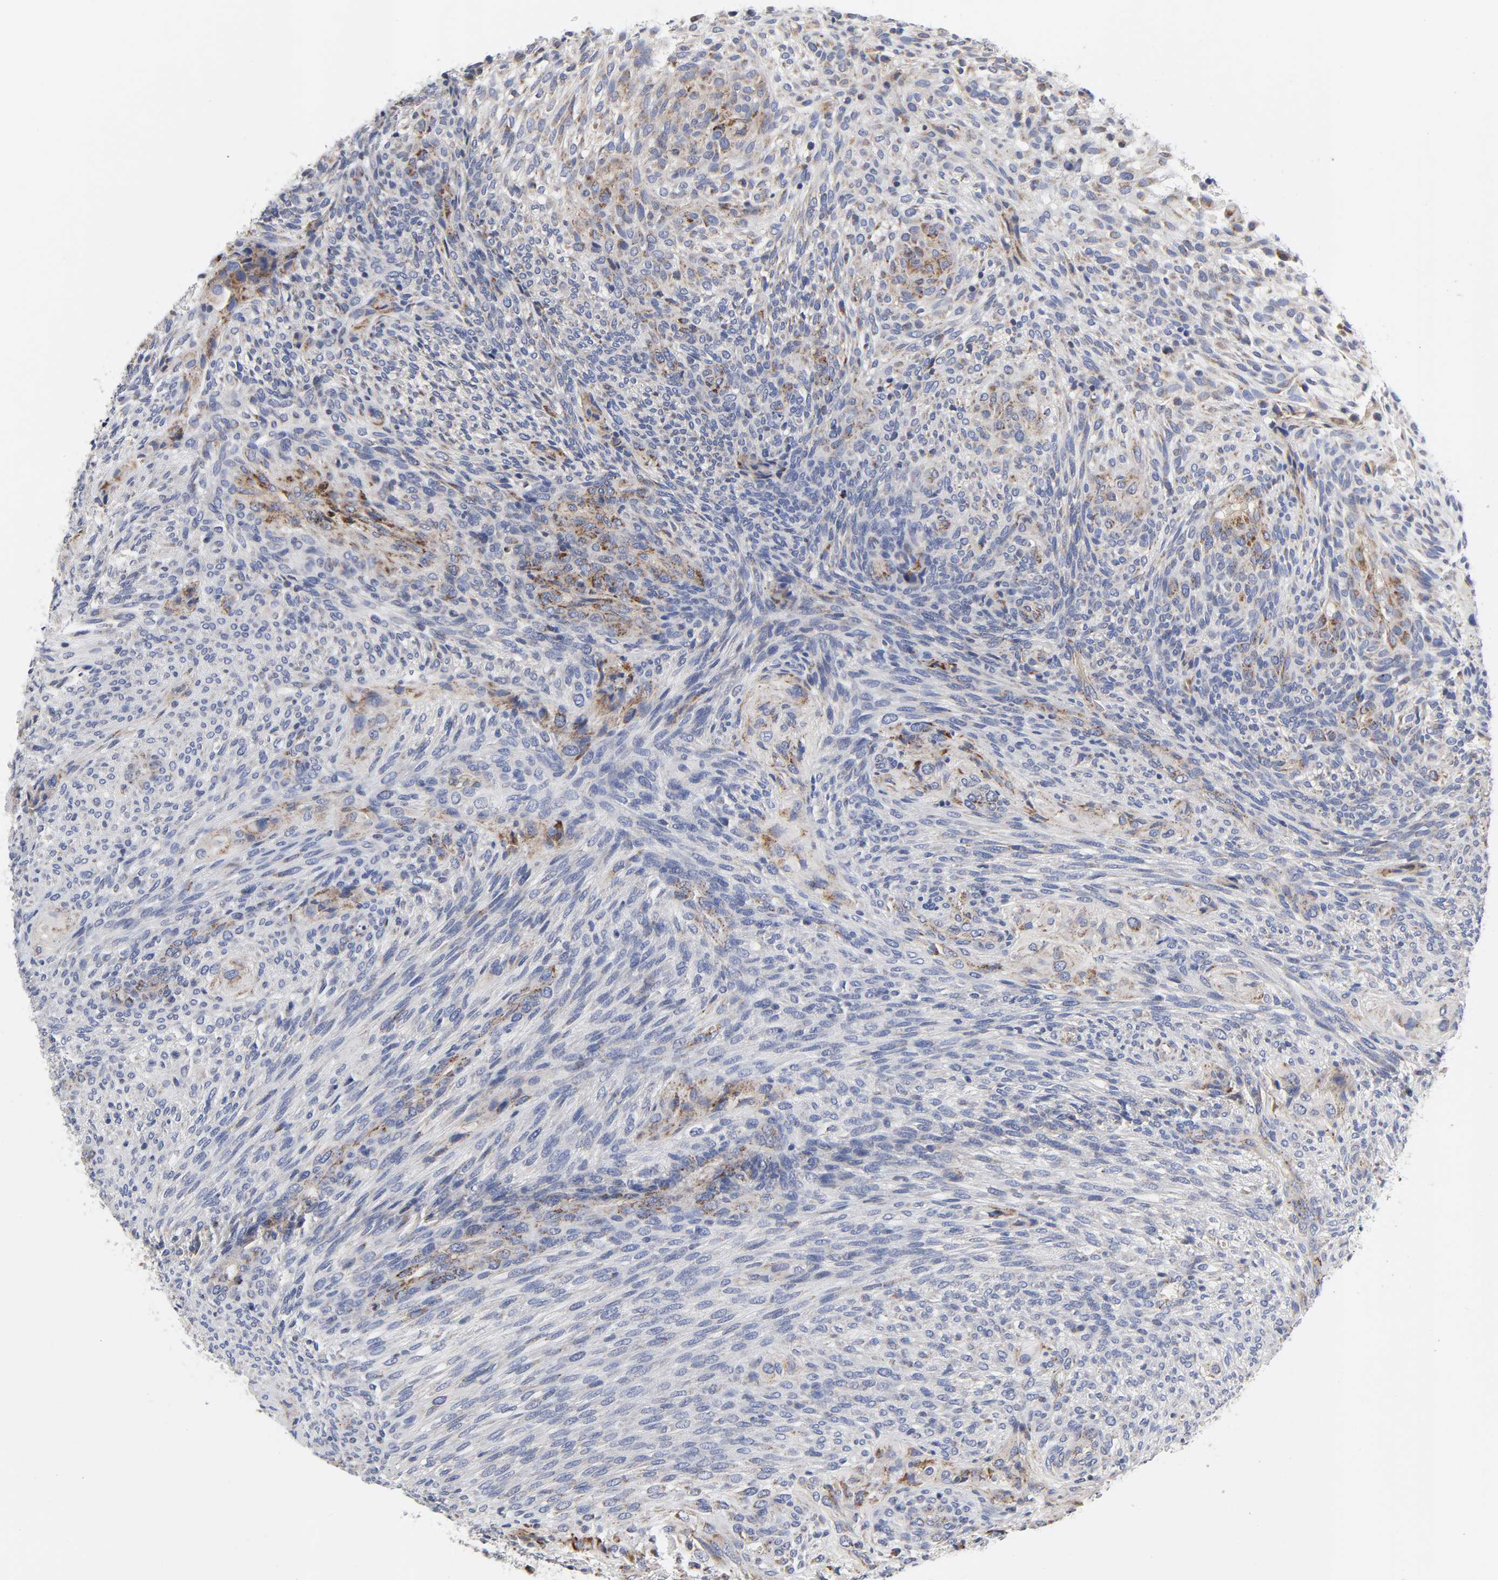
{"staining": {"intensity": "weak", "quantity": "<25%", "location": "cytoplasmic/membranous"}, "tissue": "glioma", "cell_type": "Tumor cells", "image_type": "cancer", "snomed": [{"axis": "morphology", "description": "Glioma, malignant, High grade"}, {"axis": "topography", "description": "Cerebral cortex"}], "caption": "DAB (3,3'-diaminobenzidine) immunohistochemical staining of glioma displays no significant positivity in tumor cells. (DAB immunohistochemistry (IHC), high magnification).", "gene": "AOPEP", "patient": {"sex": "female", "age": 55}}